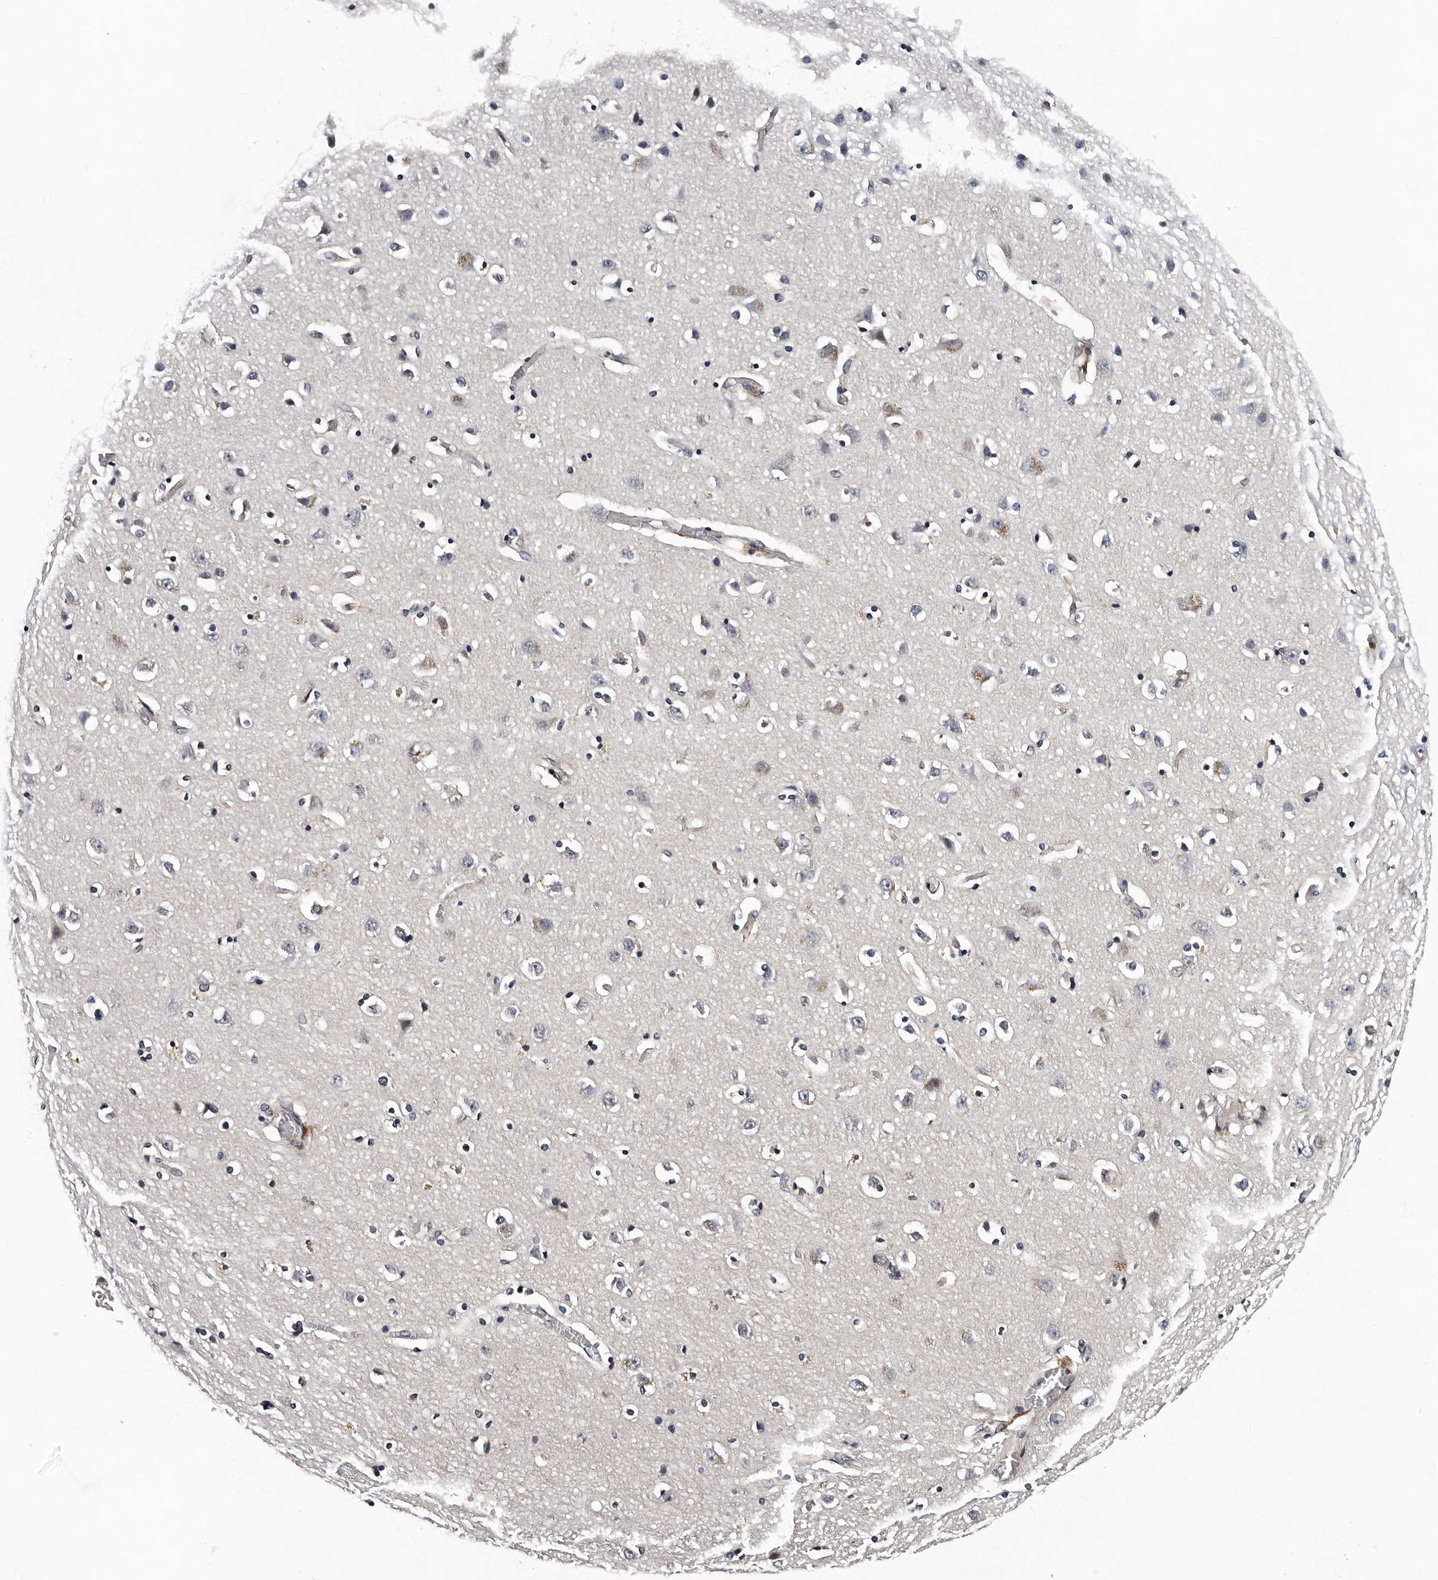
{"staining": {"intensity": "moderate", "quantity": ">75%", "location": "cytoplasmic/membranous"}, "tissue": "cerebral cortex", "cell_type": "Endothelial cells", "image_type": "normal", "snomed": [{"axis": "morphology", "description": "Normal tissue, NOS"}, {"axis": "topography", "description": "Cerebral cortex"}], "caption": "Brown immunohistochemical staining in benign cerebral cortex displays moderate cytoplasmic/membranous staining in approximately >75% of endothelial cells.", "gene": "CPNE3", "patient": {"sex": "male", "age": 54}}